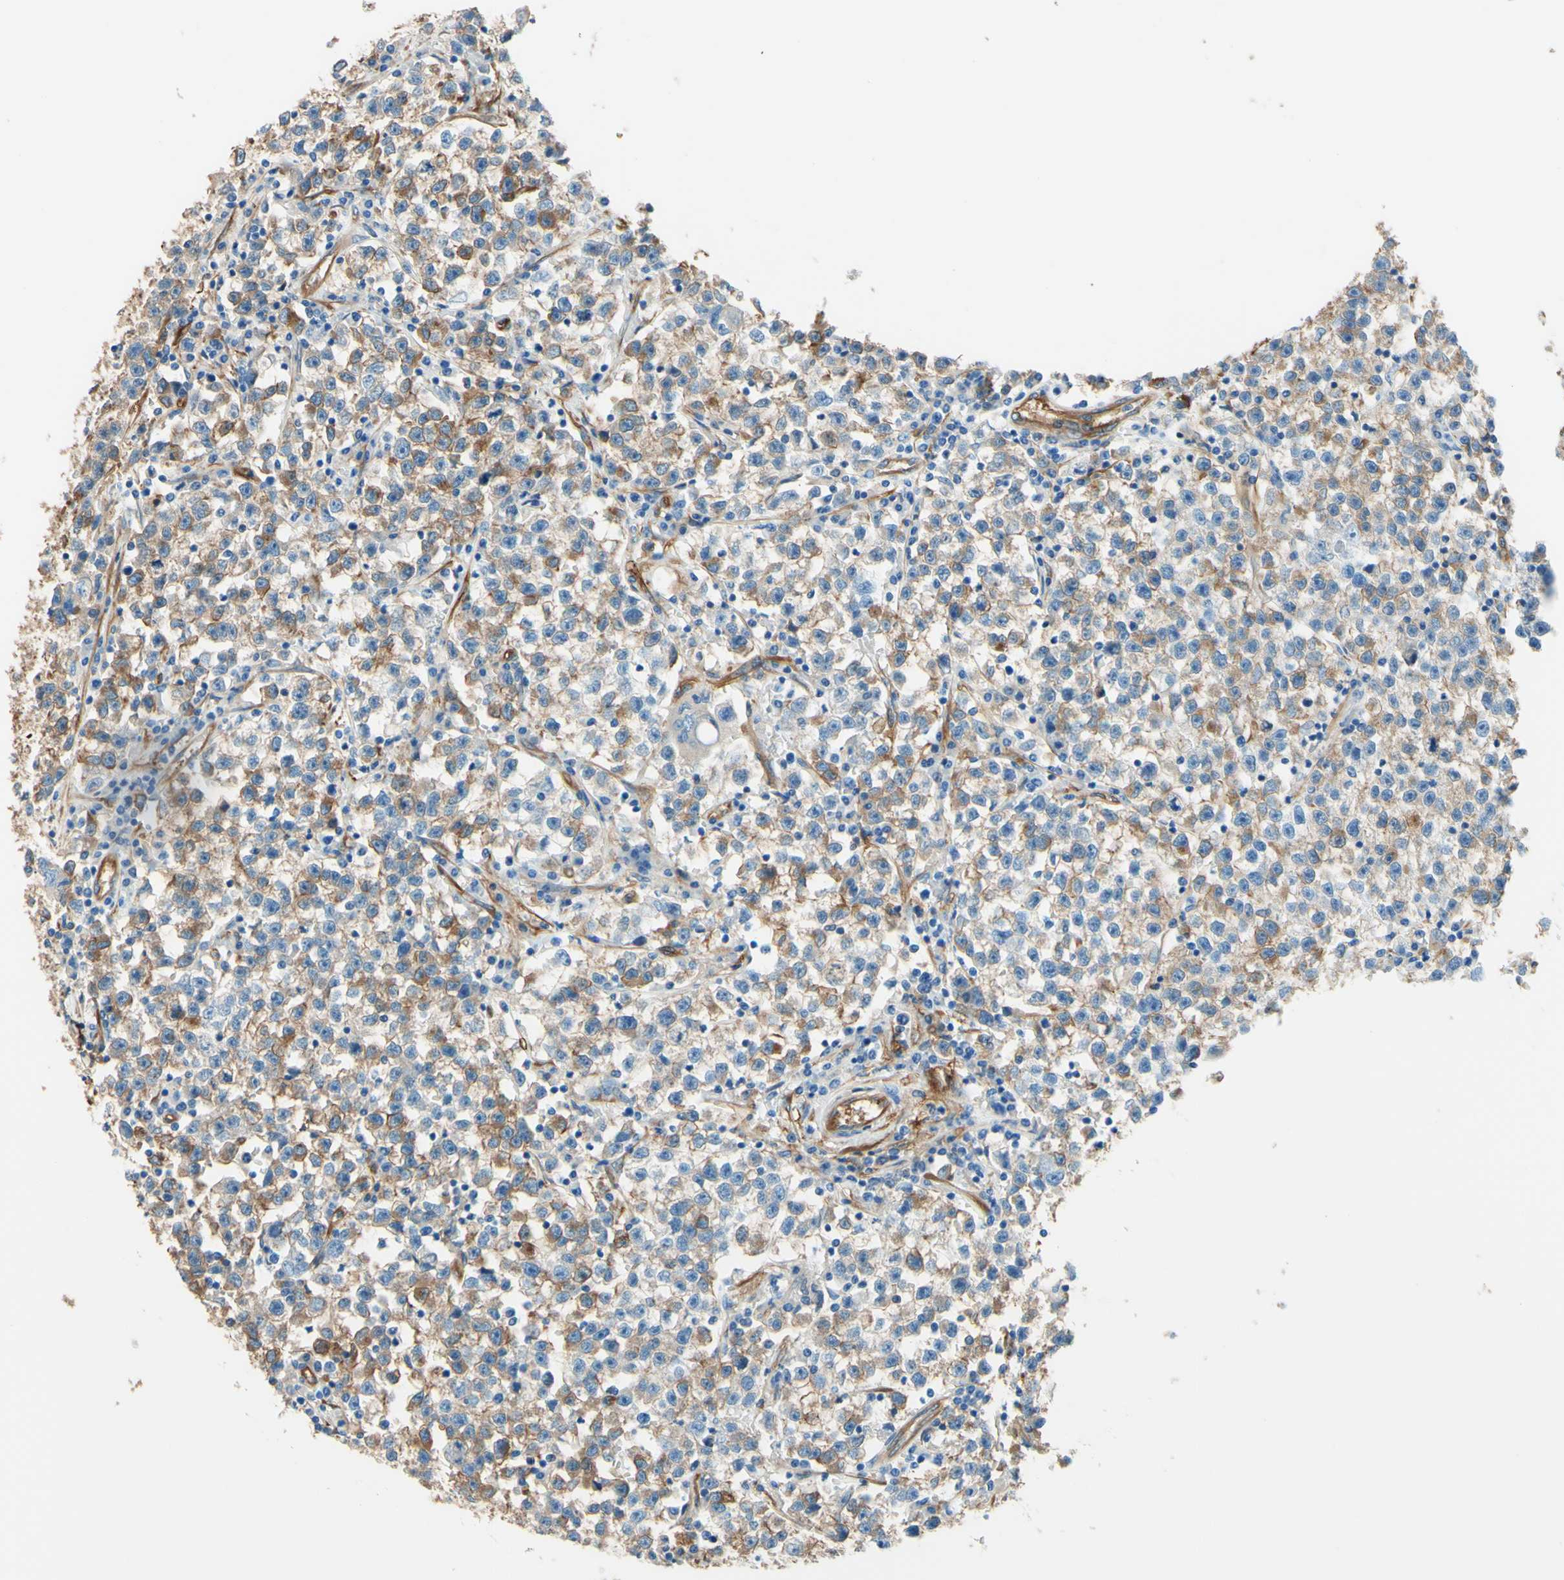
{"staining": {"intensity": "weak", "quantity": ">75%", "location": "cytoplasmic/membranous"}, "tissue": "testis cancer", "cell_type": "Tumor cells", "image_type": "cancer", "snomed": [{"axis": "morphology", "description": "Seminoma, NOS"}, {"axis": "topography", "description": "Testis"}], "caption": "An immunohistochemistry (IHC) photomicrograph of tumor tissue is shown. Protein staining in brown labels weak cytoplasmic/membranous positivity in testis cancer (seminoma) within tumor cells. The protein of interest is stained brown, and the nuclei are stained in blue (DAB IHC with brightfield microscopy, high magnification).", "gene": "DPYSL3", "patient": {"sex": "male", "age": 22}}